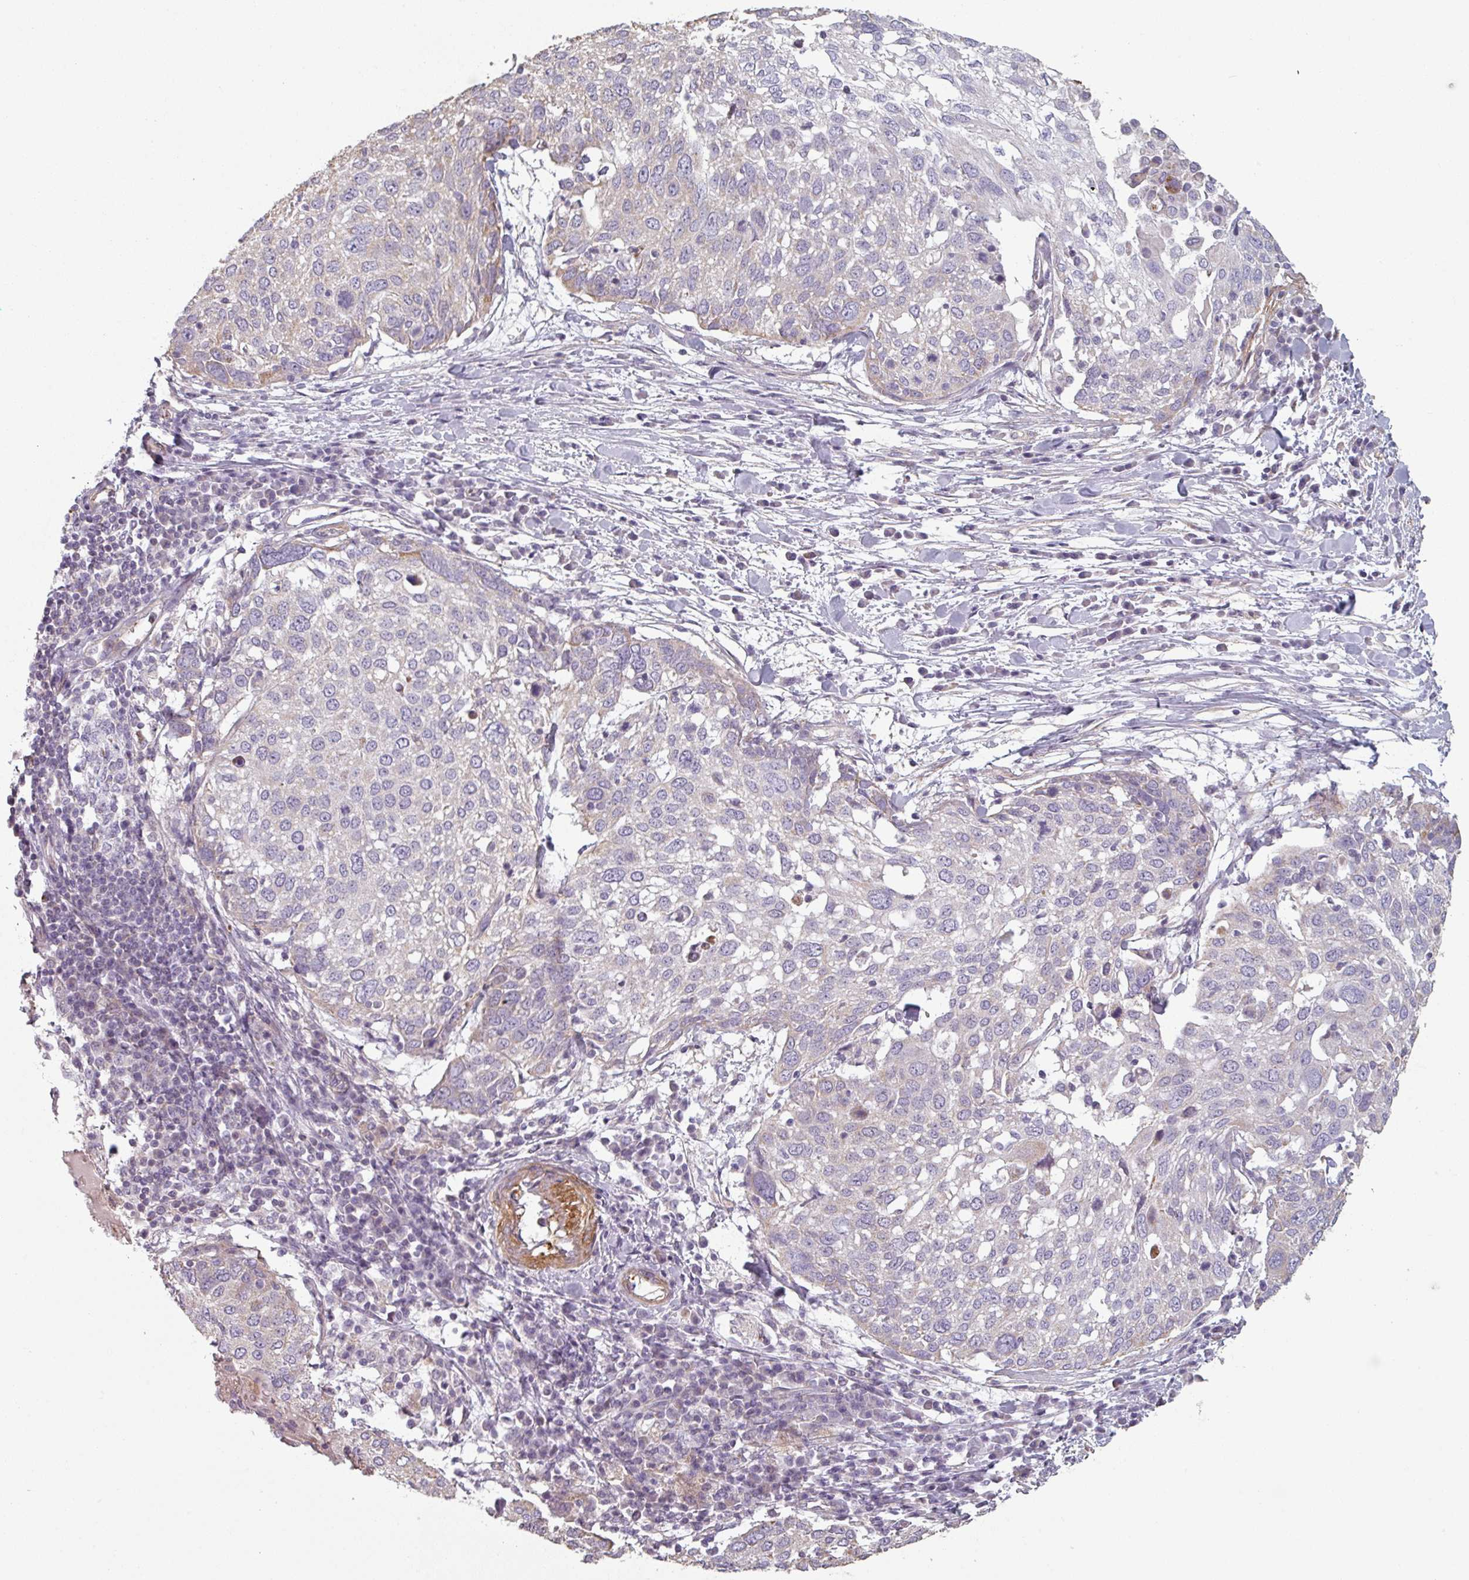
{"staining": {"intensity": "negative", "quantity": "none", "location": "none"}, "tissue": "lung cancer", "cell_type": "Tumor cells", "image_type": "cancer", "snomed": [{"axis": "morphology", "description": "Squamous cell carcinoma, NOS"}, {"axis": "topography", "description": "Lung"}], "caption": "Immunohistochemistry (IHC) histopathology image of neoplastic tissue: human squamous cell carcinoma (lung) stained with DAB reveals no significant protein expression in tumor cells.", "gene": "GSTA4", "patient": {"sex": "male", "age": 65}}